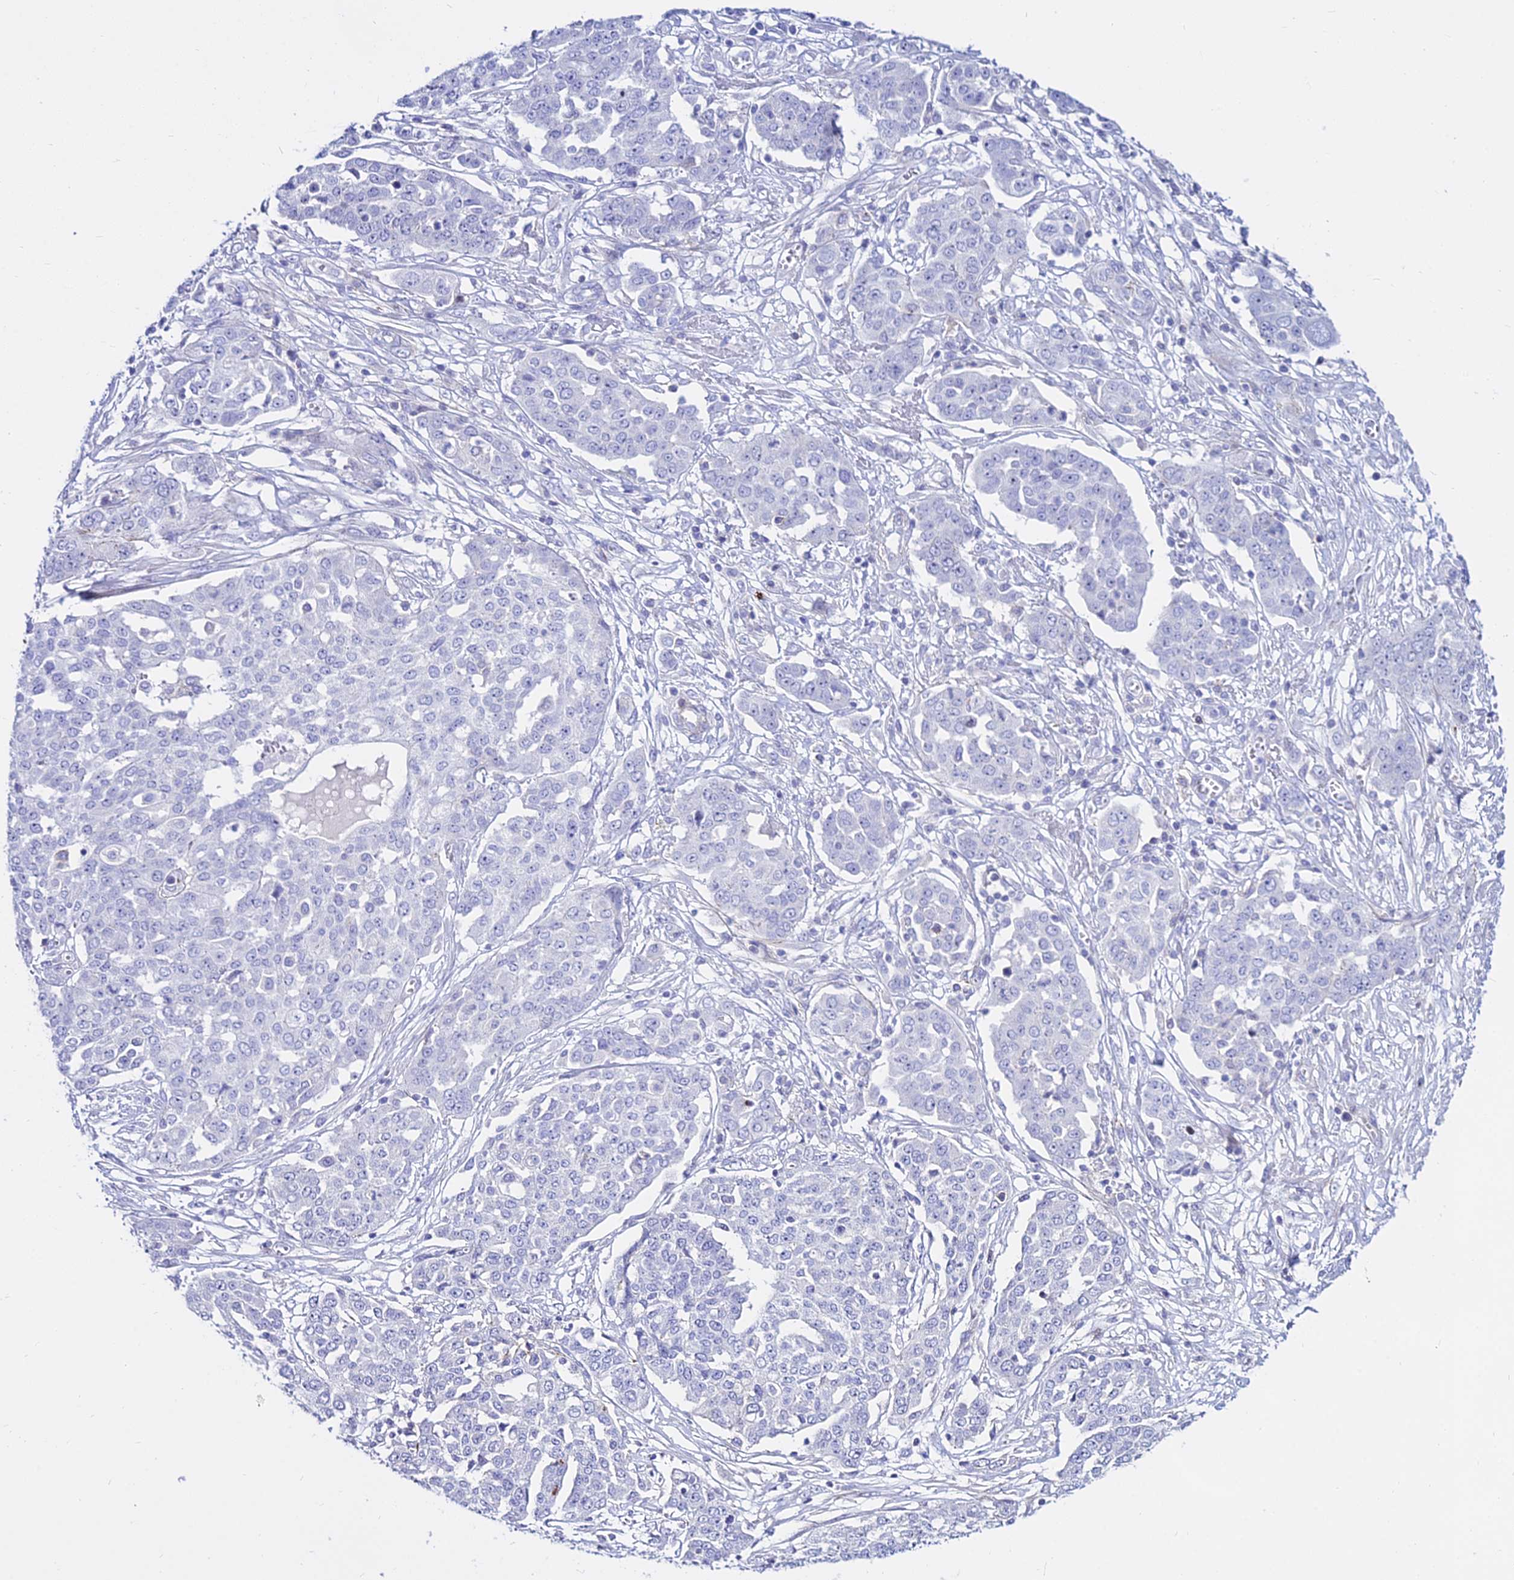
{"staining": {"intensity": "negative", "quantity": "none", "location": "none"}, "tissue": "ovarian cancer", "cell_type": "Tumor cells", "image_type": "cancer", "snomed": [{"axis": "morphology", "description": "Cystadenocarcinoma, serous, NOS"}, {"axis": "topography", "description": "Soft tissue"}, {"axis": "topography", "description": "Ovary"}], "caption": "Ovarian serous cystadenocarcinoma was stained to show a protein in brown. There is no significant positivity in tumor cells. (DAB (3,3'-diaminobenzidine) immunohistochemistry visualized using brightfield microscopy, high magnification).", "gene": "DLX1", "patient": {"sex": "female", "age": 57}}